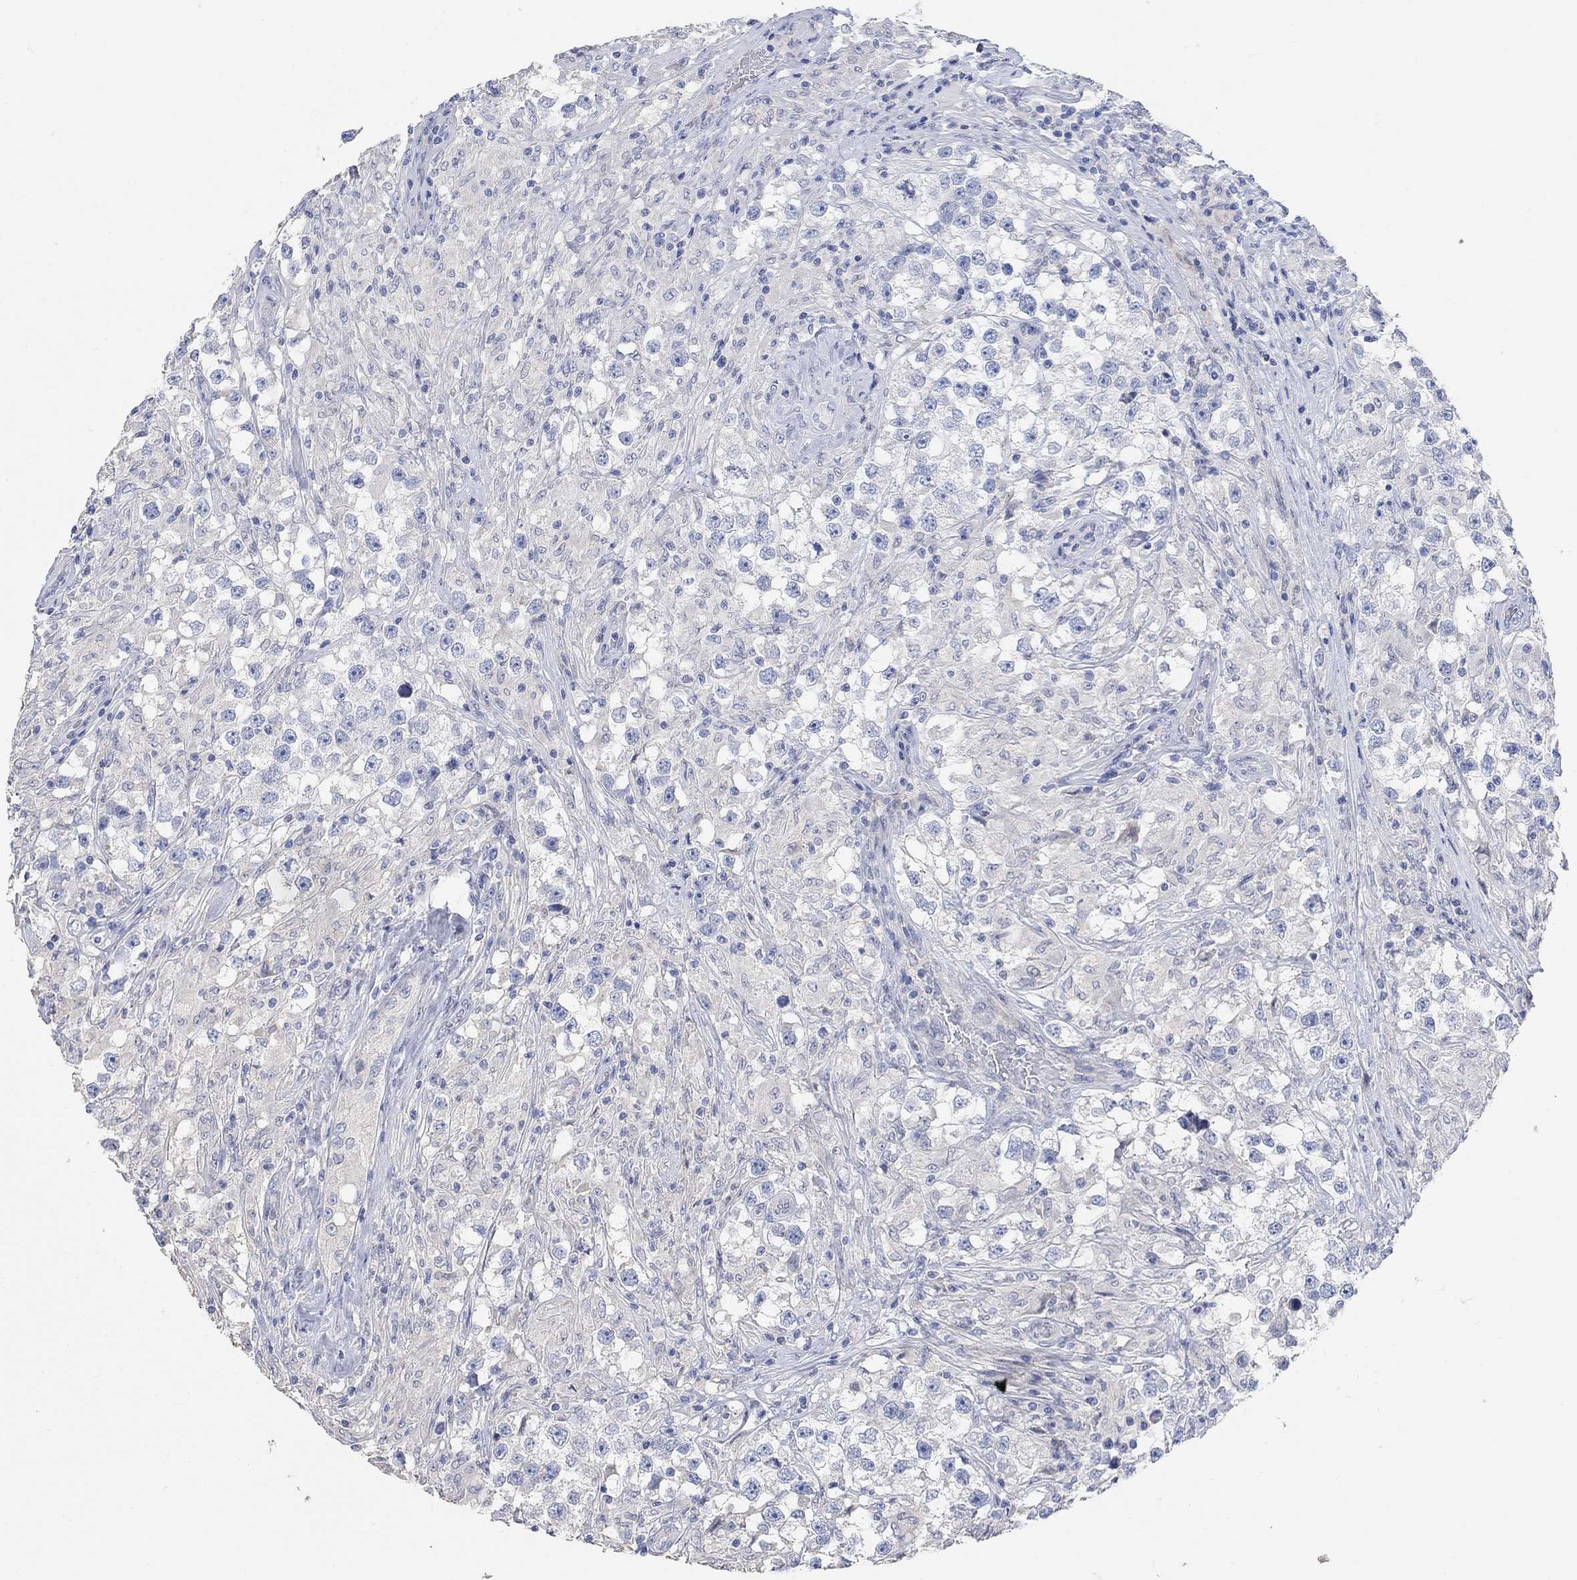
{"staining": {"intensity": "negative", "quantity": "none", "location": "none"}, "tissue": "testis cancer", "cell_type": "Tumor cells", "image_type": "cancer", "snomed": [{"axis": "morphology", "description": "Seminoma, NOS"}, {"axis": "topography", "description": "Testis"}], "caption": "An IHC image of testis cancer is shown. There is no staining in tumor cells of testis cancer. (DAB (3,3'-diaminobenzidine) immunohistochemistry (IHC) visualized using brightfield microscopy, high magnification).", "gene": "NLRP14", "patient": {"sex": "male", "age": 46}}